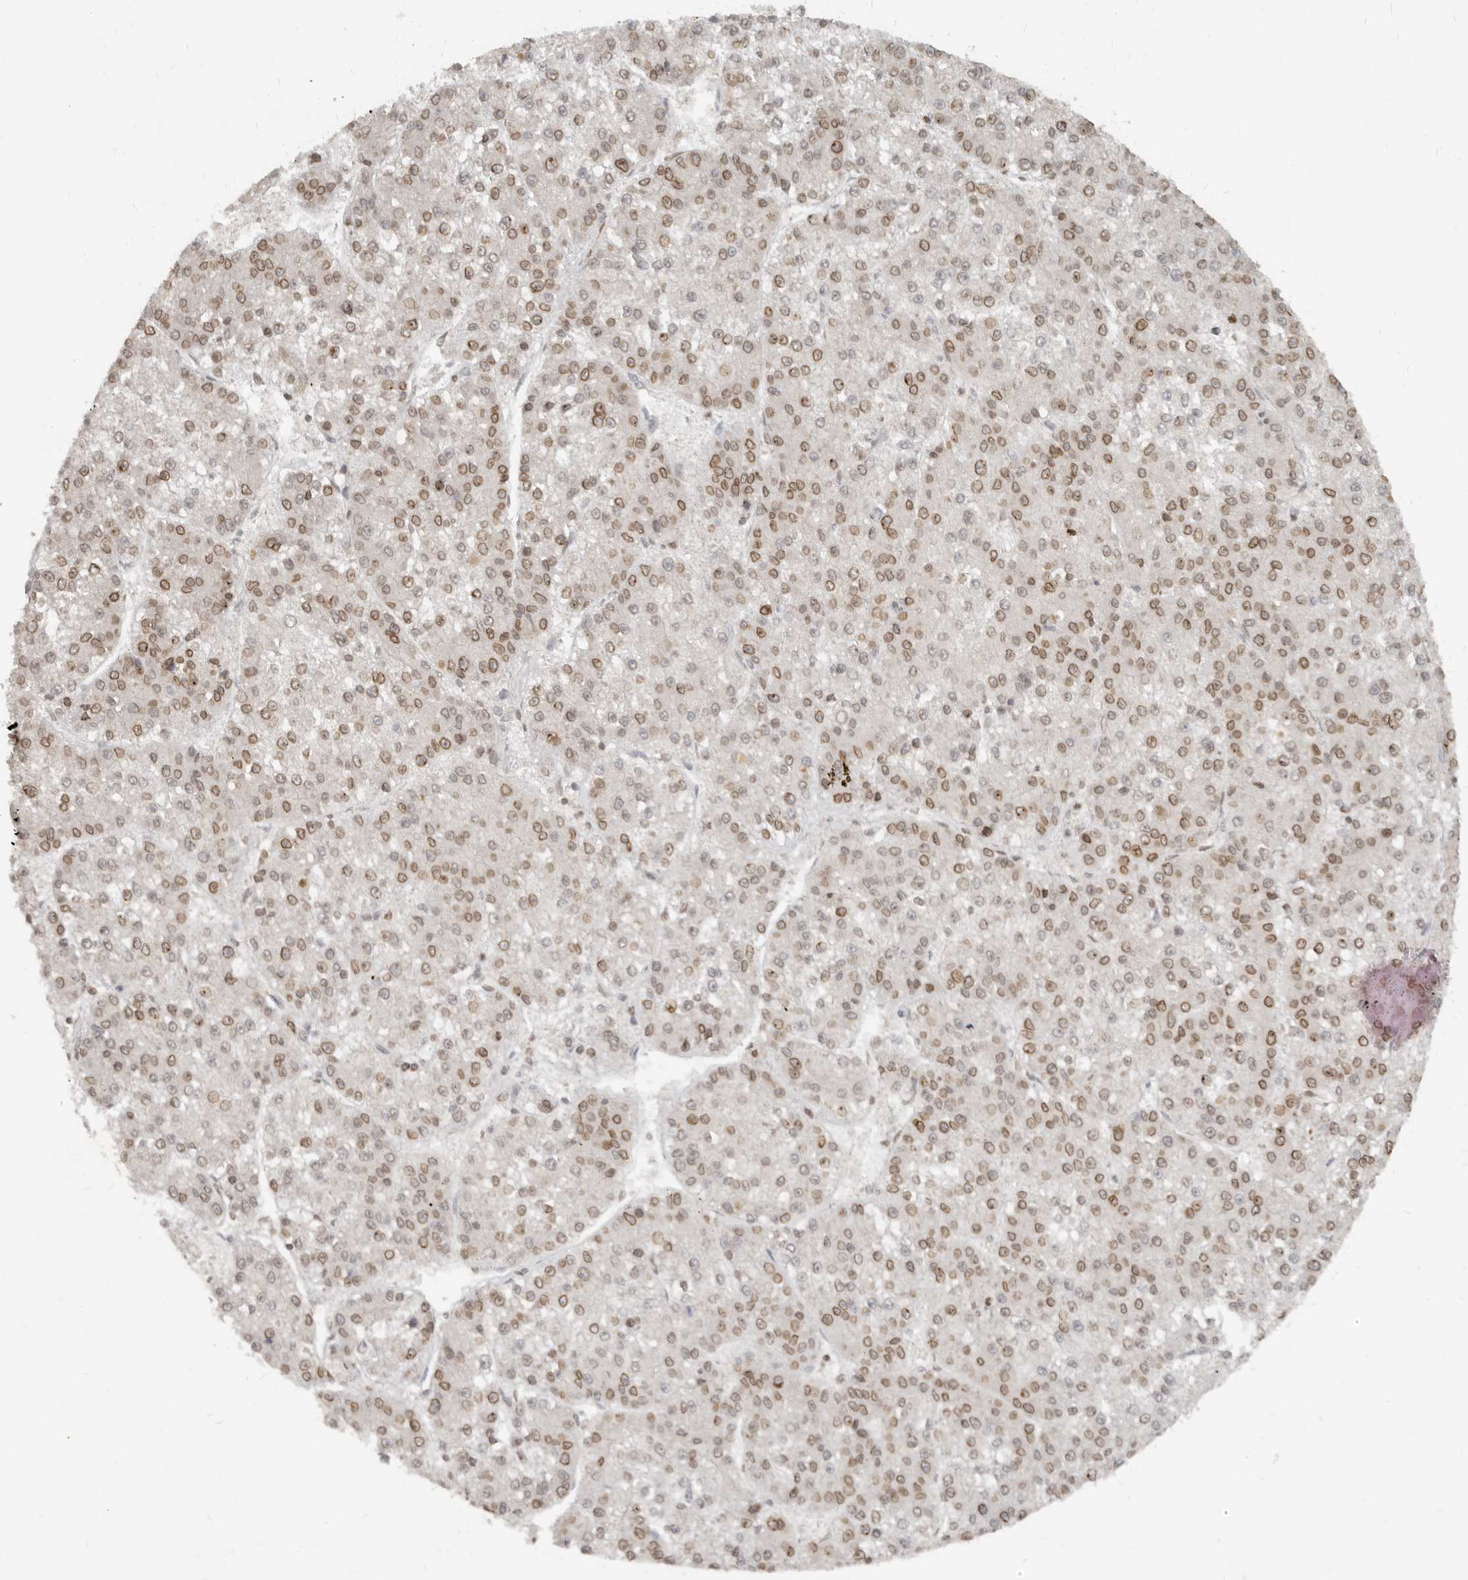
{"staining": {"intensity": "moderate", "quantity": ">75%", "location": "nuclear"}, "tissue": "liver cancer", "cell_type": "Tumor cells", "image_type": "cancer", "snomed": [{"axis": "morphology", "description": "Carcinoma, Hepatocellular, NOS"}, {"axis": "topography", "description": "Liver"}], "caption": "This is a photomicrograph of immunohistochemistry (IHC) staining of liver cancer (hepatocellular carcinoma), which shows moderate expression in the nuclear of tumor cells.", "gene": "NUP153", "patient": {"sex": "female", "age": 73}}